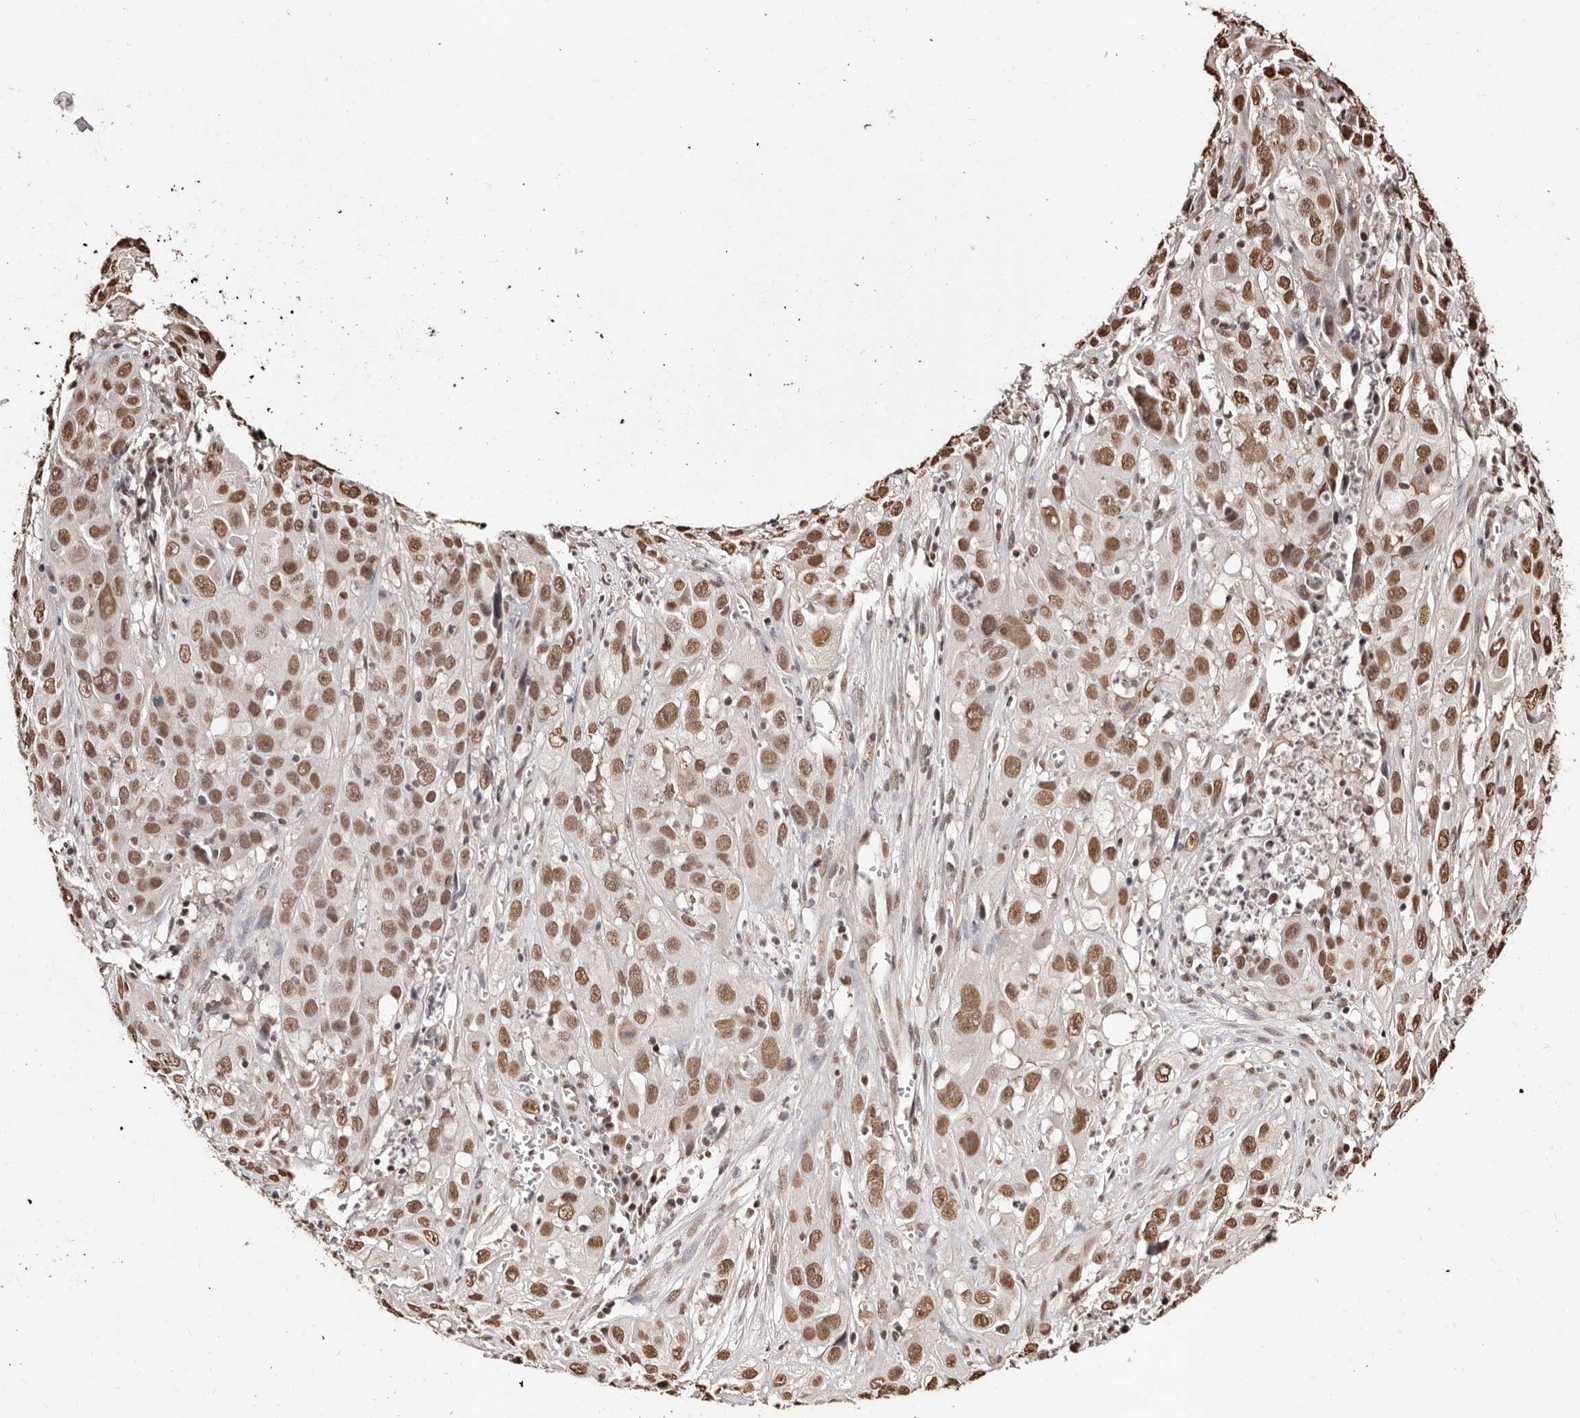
{"staining": {"intensity": "moderate", "quantity": ">75%", "location": "nuclear"}, "tissue": "cervical cancer", "cell_type": "Tumor cells", "image_type": "cancer", "snomed": [{"axis": "morphology", "description": "Squamous cell carcinoma, NOS"}, {"axis": "topography", "description": "Cervix"}], "caption": "Moderate nuclear staining for a protein is identified in about >75% of tumor cells of cervical cancer using immunohistochemistry (IHC).", "gene": "BICRAL", "patient": {"sex": "female", "age": 32}}